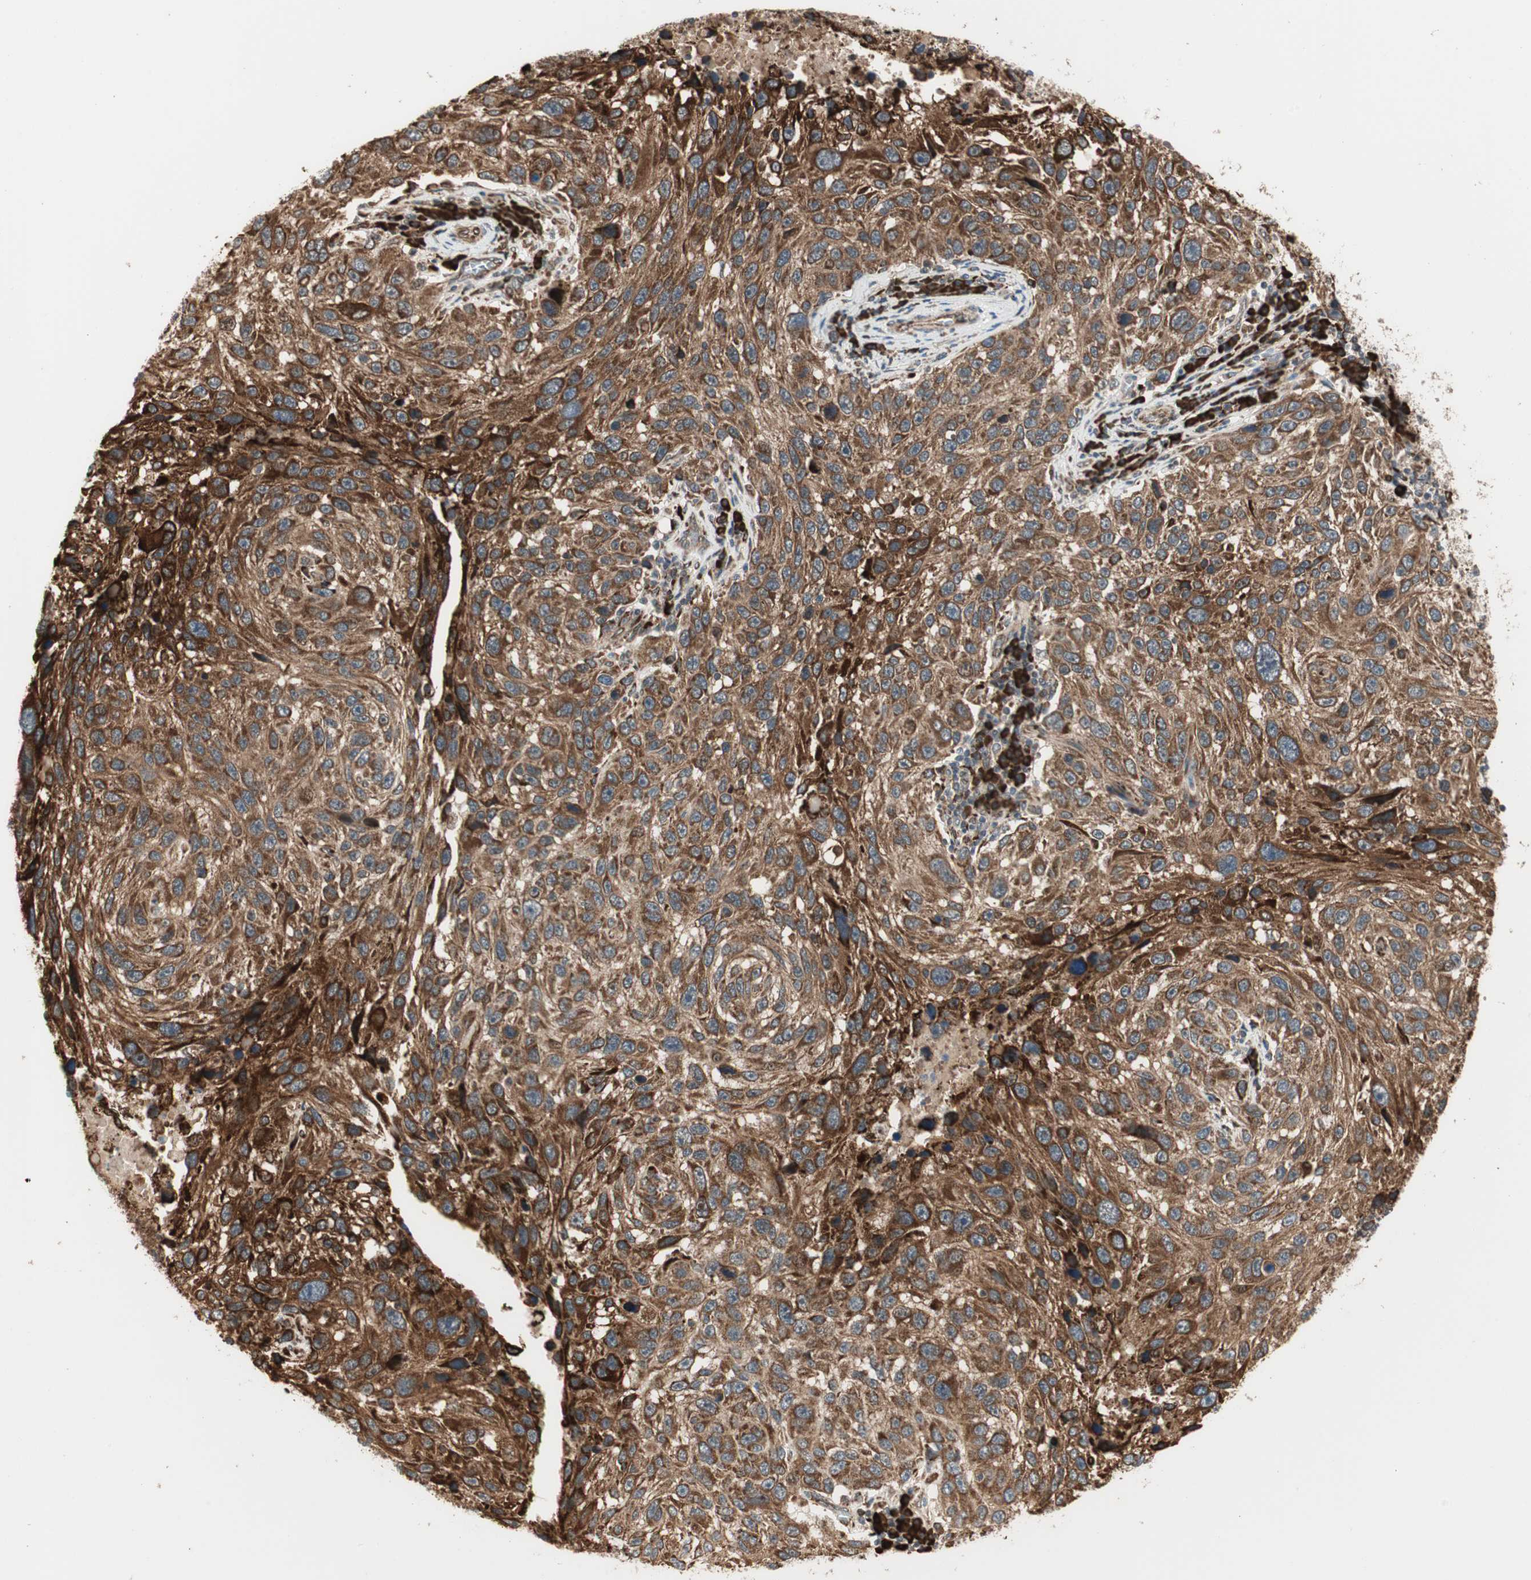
{"staining": {"intensity": "strong", "quantity": ">75%", "location": "cytoplasmic/membranous"}, "tissue": "melanoma", "cell_type": "Tumor cells", "image_type": "cancer", "snomed": [{"axis": "morphology", "description": "Malignant melanoma, NOS"}, {"axis": "topography", "description": "Skin"}], "caption": "Protein expression analysis of malignant melanoma shows strong cytoplasmic/membranous staining in about >75% of tumor cells.", "gene": "P4HA1", "patient": {"sex": "male", "age": 53}}